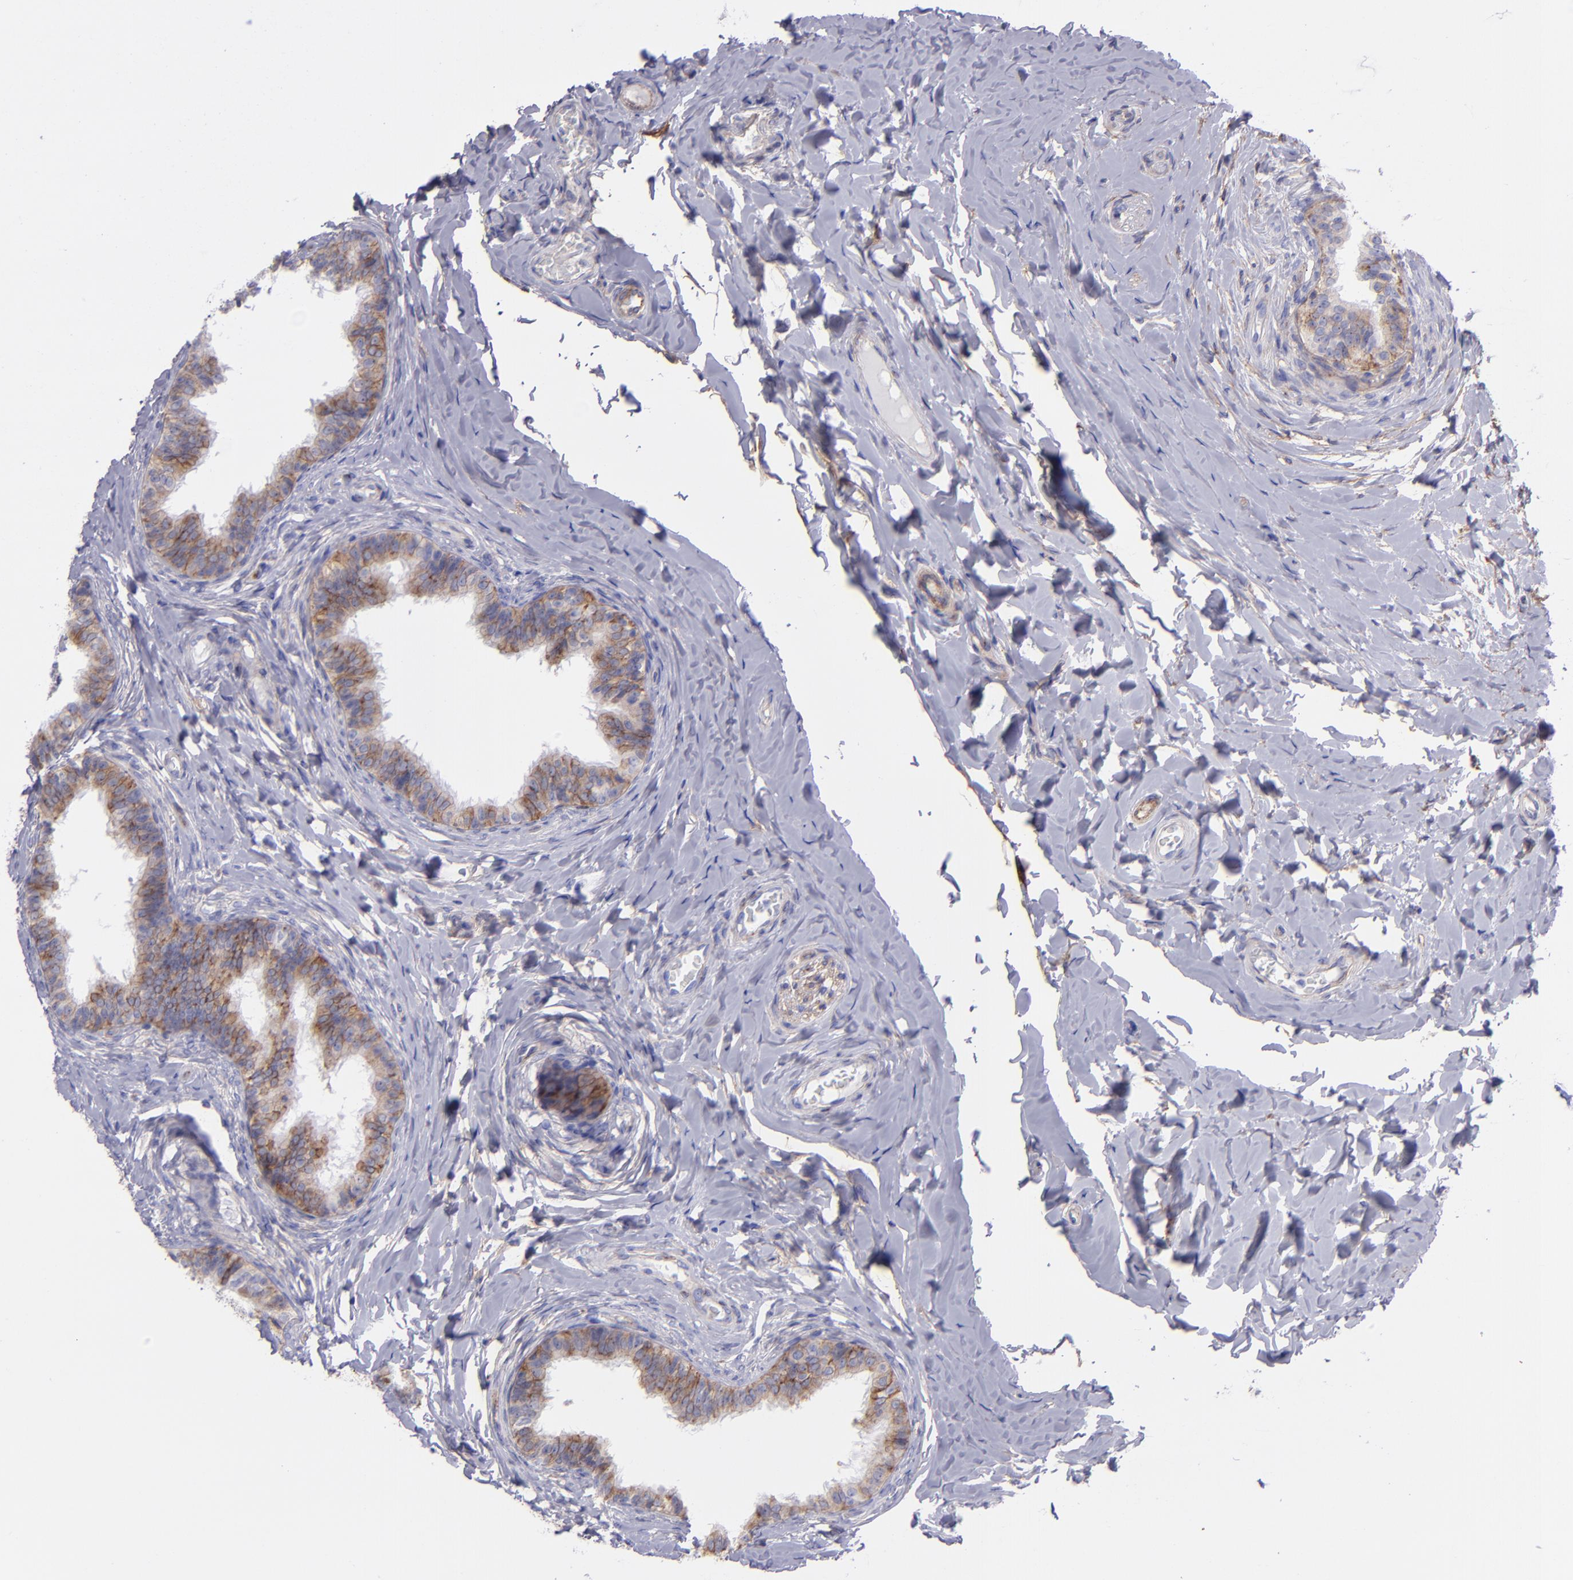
{"staining": {"intensity": "moderate", "quantity": ">75%", "location": "cytoplasmic/membranous"}, "tissue": "epididymis", "cell_type": "Glandular cells", "image_type": "normal", "snomed": [{"axis": "morphology", "description": "Normal tissue, NOS"}, {"axis": "topography", "description": "Soft tissue"}, {"axis": "topography", "description": "Epididymis"}], "caption": "This histopathology image reveals IHC staining of unremarkable human epididymis, with medium moderate cytoplasmic/membranous staining in approximately >75% of glandular cells.", "gene": "ITGAV", "patient": {"sex": "male", "age": 26}}